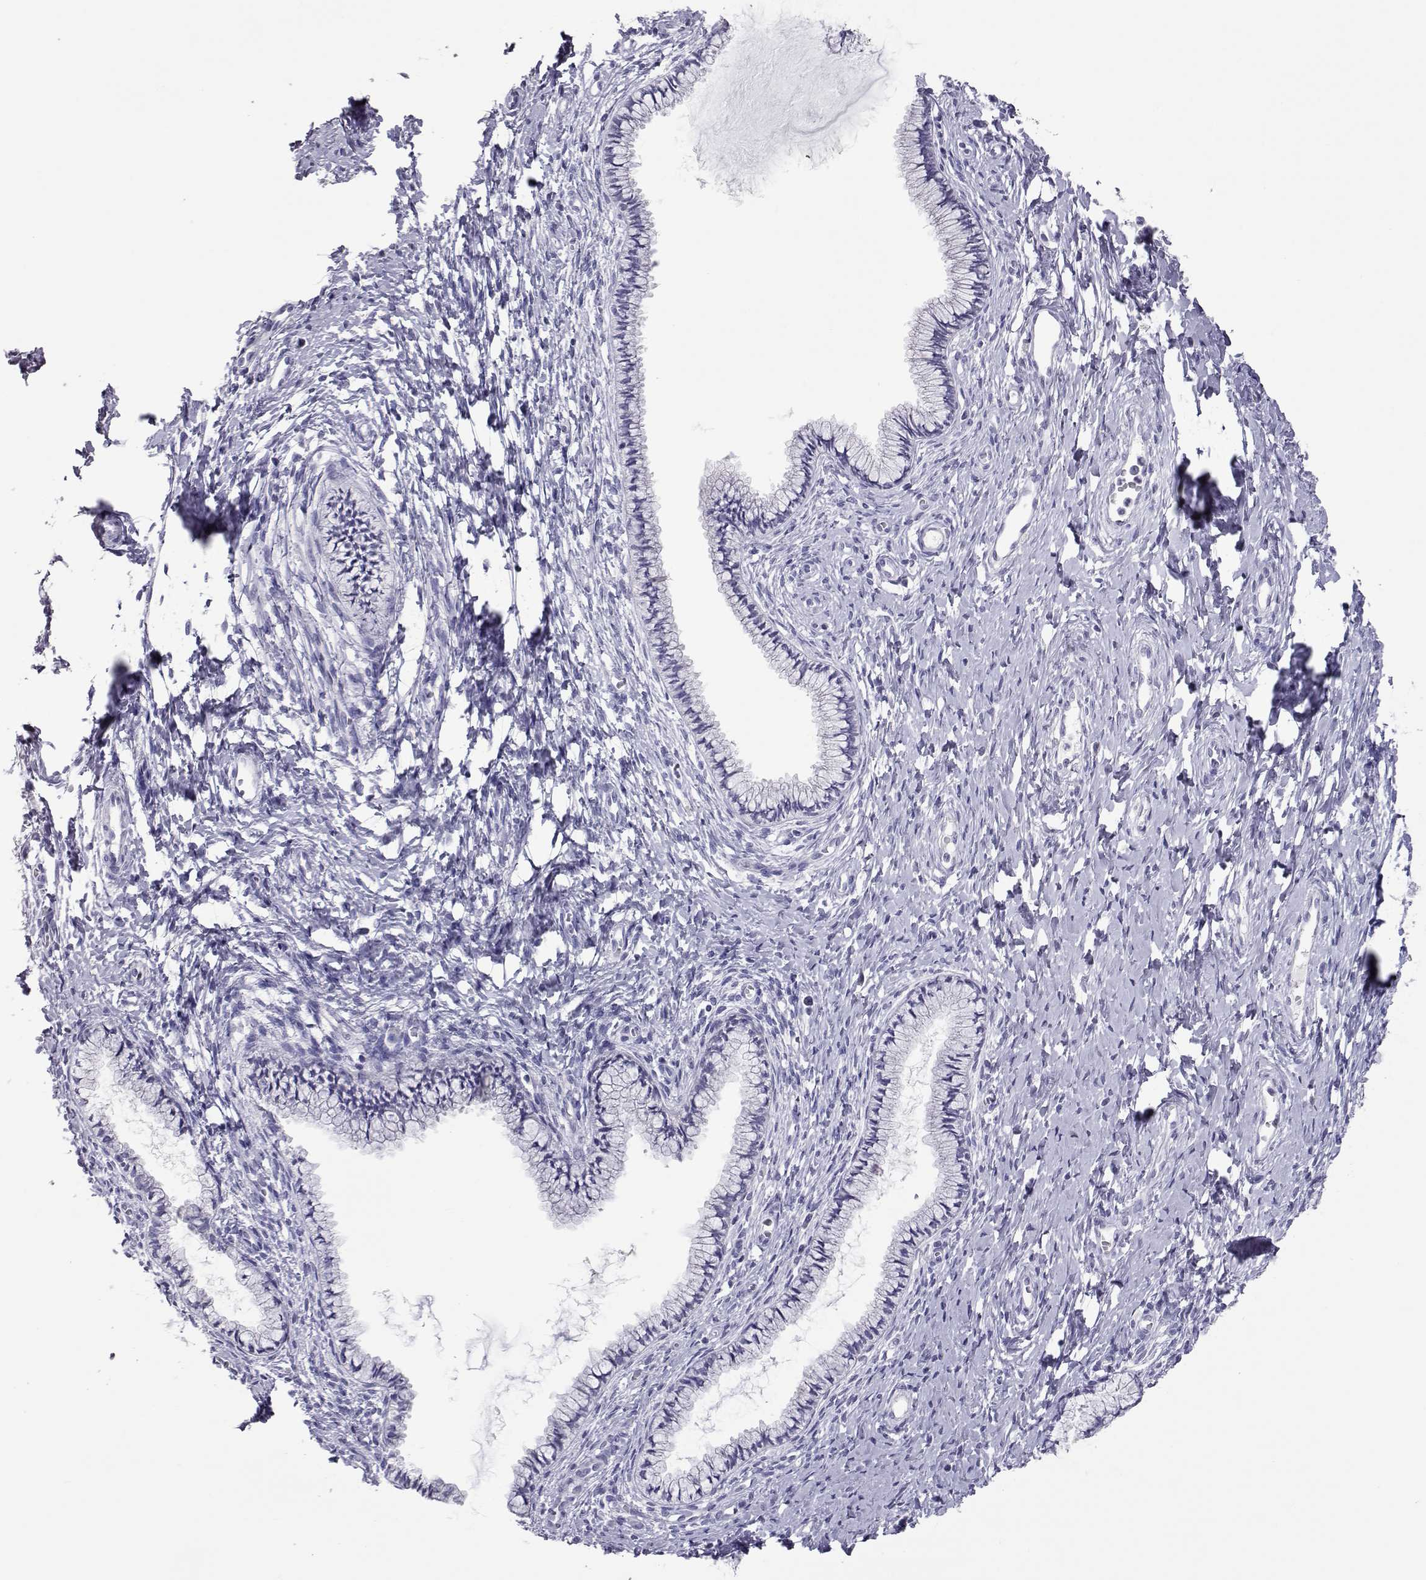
{"staining": {"intensity": "negative", "quantity": "none", "location": "none"}, "tissue": "cervix", "cell_type": "Glandular cells", "image_type": "normal", "snomed": [{"axis": "morphology", "description": "Normal tissue, NOS"}, {"axis": "topography", "description": "Cervix"}], "caption": "A photomicrograph of human cervix is negative for staining in glandular cells. (Stains: DAB (3,3'-diaminobenzidine) immunohistochemistry (IHC) with hematoxylin counter stain, Microscopy: brightfield microscopy at high magnification).", "gene": "PMCH", "patient": {"sex": "female", "age": 40}}